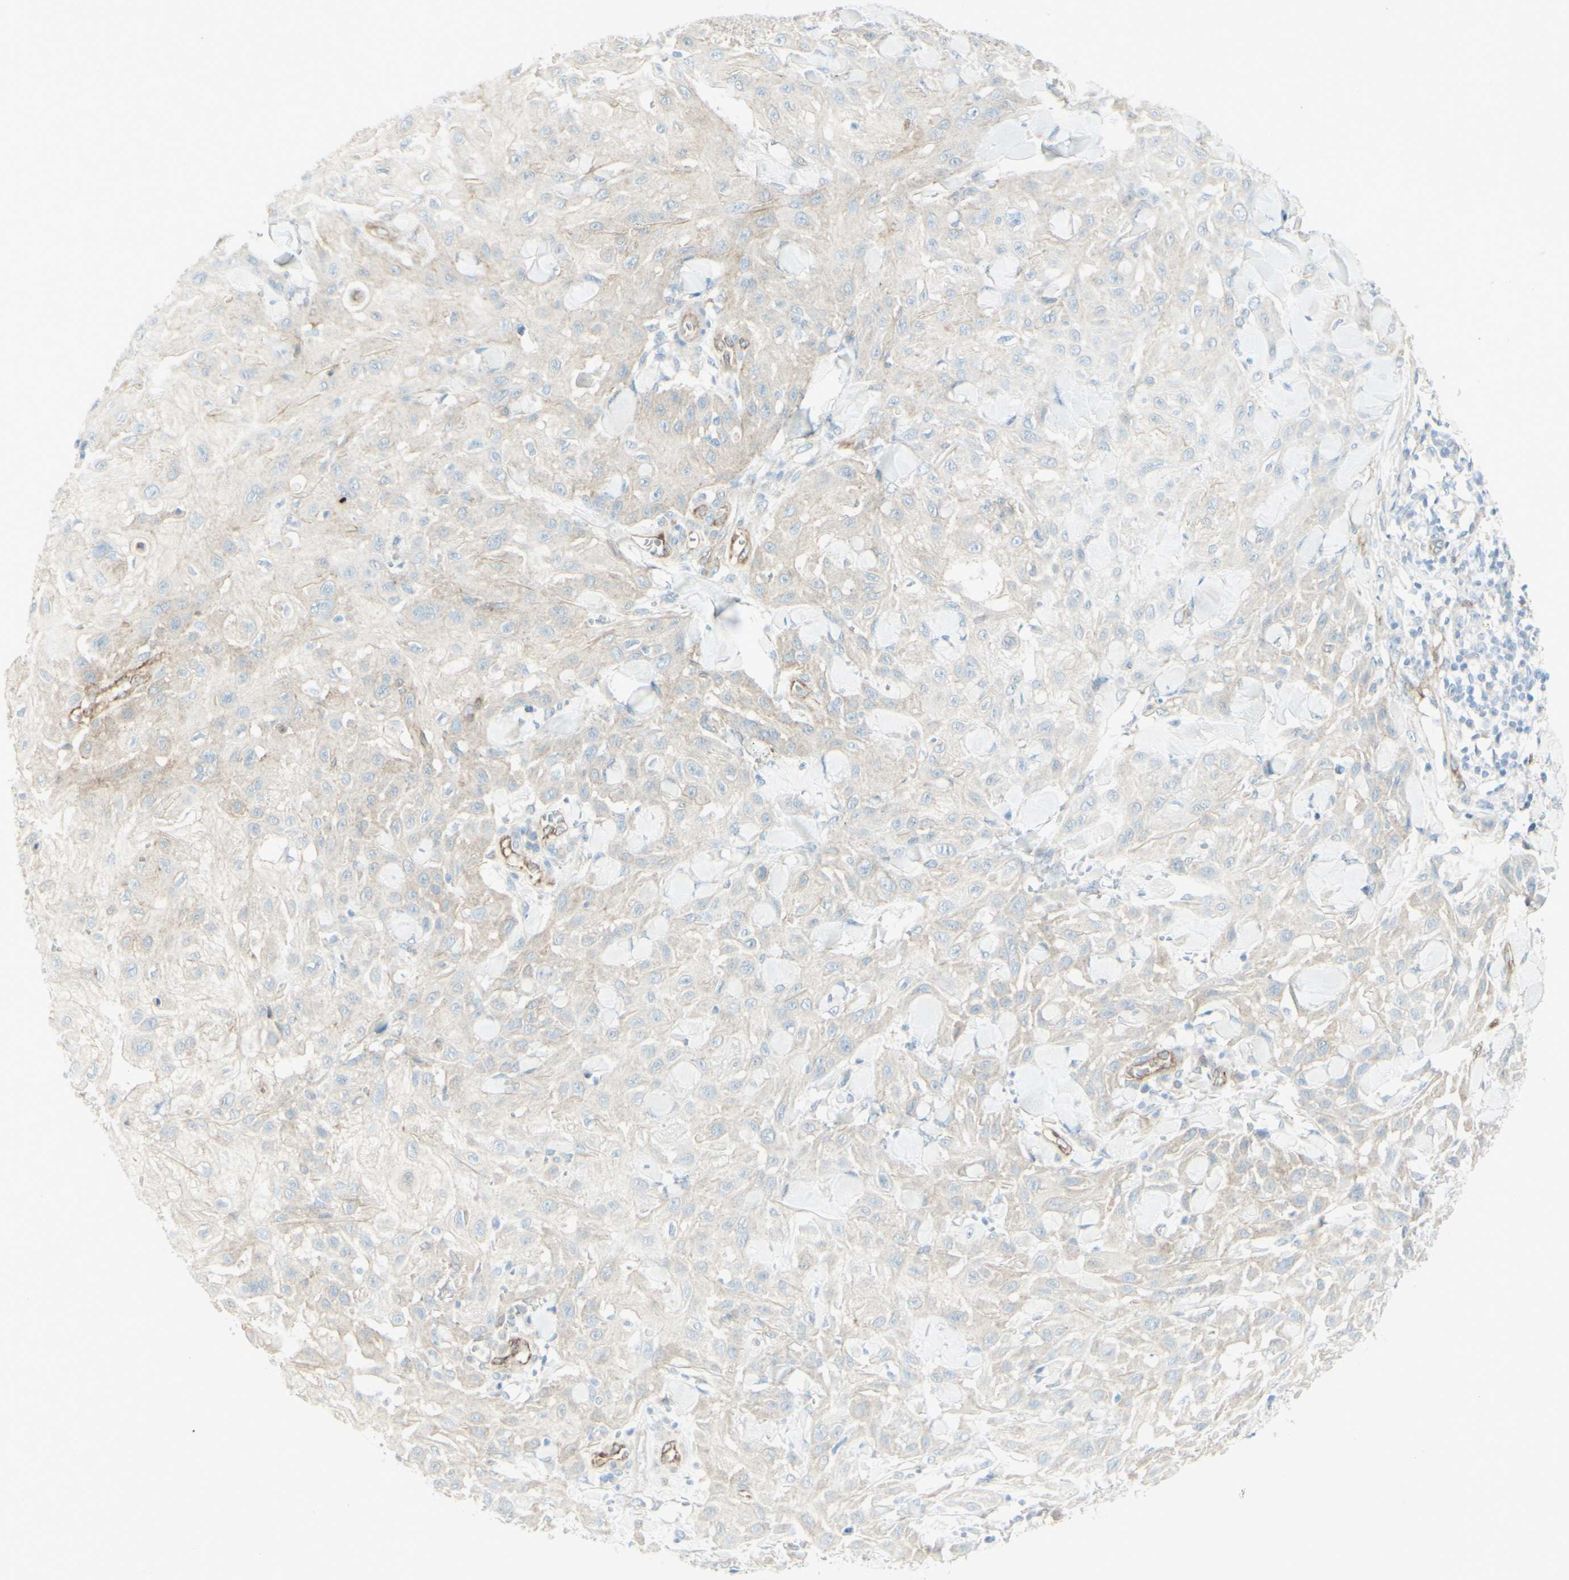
{"staining": {"intensity": "weak", "quantity": "25%-75%", "location": "cytoplasmic/membranous"}, "tissue": "skin cancer", "cell_type": "Tumor cells", "image_type": "cancer", "snomed": [{"axis": "morphology", "description": "Squamous cell carcinoma, NOS"}, {"axis": "topography", "description": "Skin"}], "caption": "Protein staining of skin cancer tissue displays weak cytoplasmic/membranous expression in about 25%-75% of tumor cells.", "gene": "MYO6", "patient": {"sex": "male", "age": 24}}